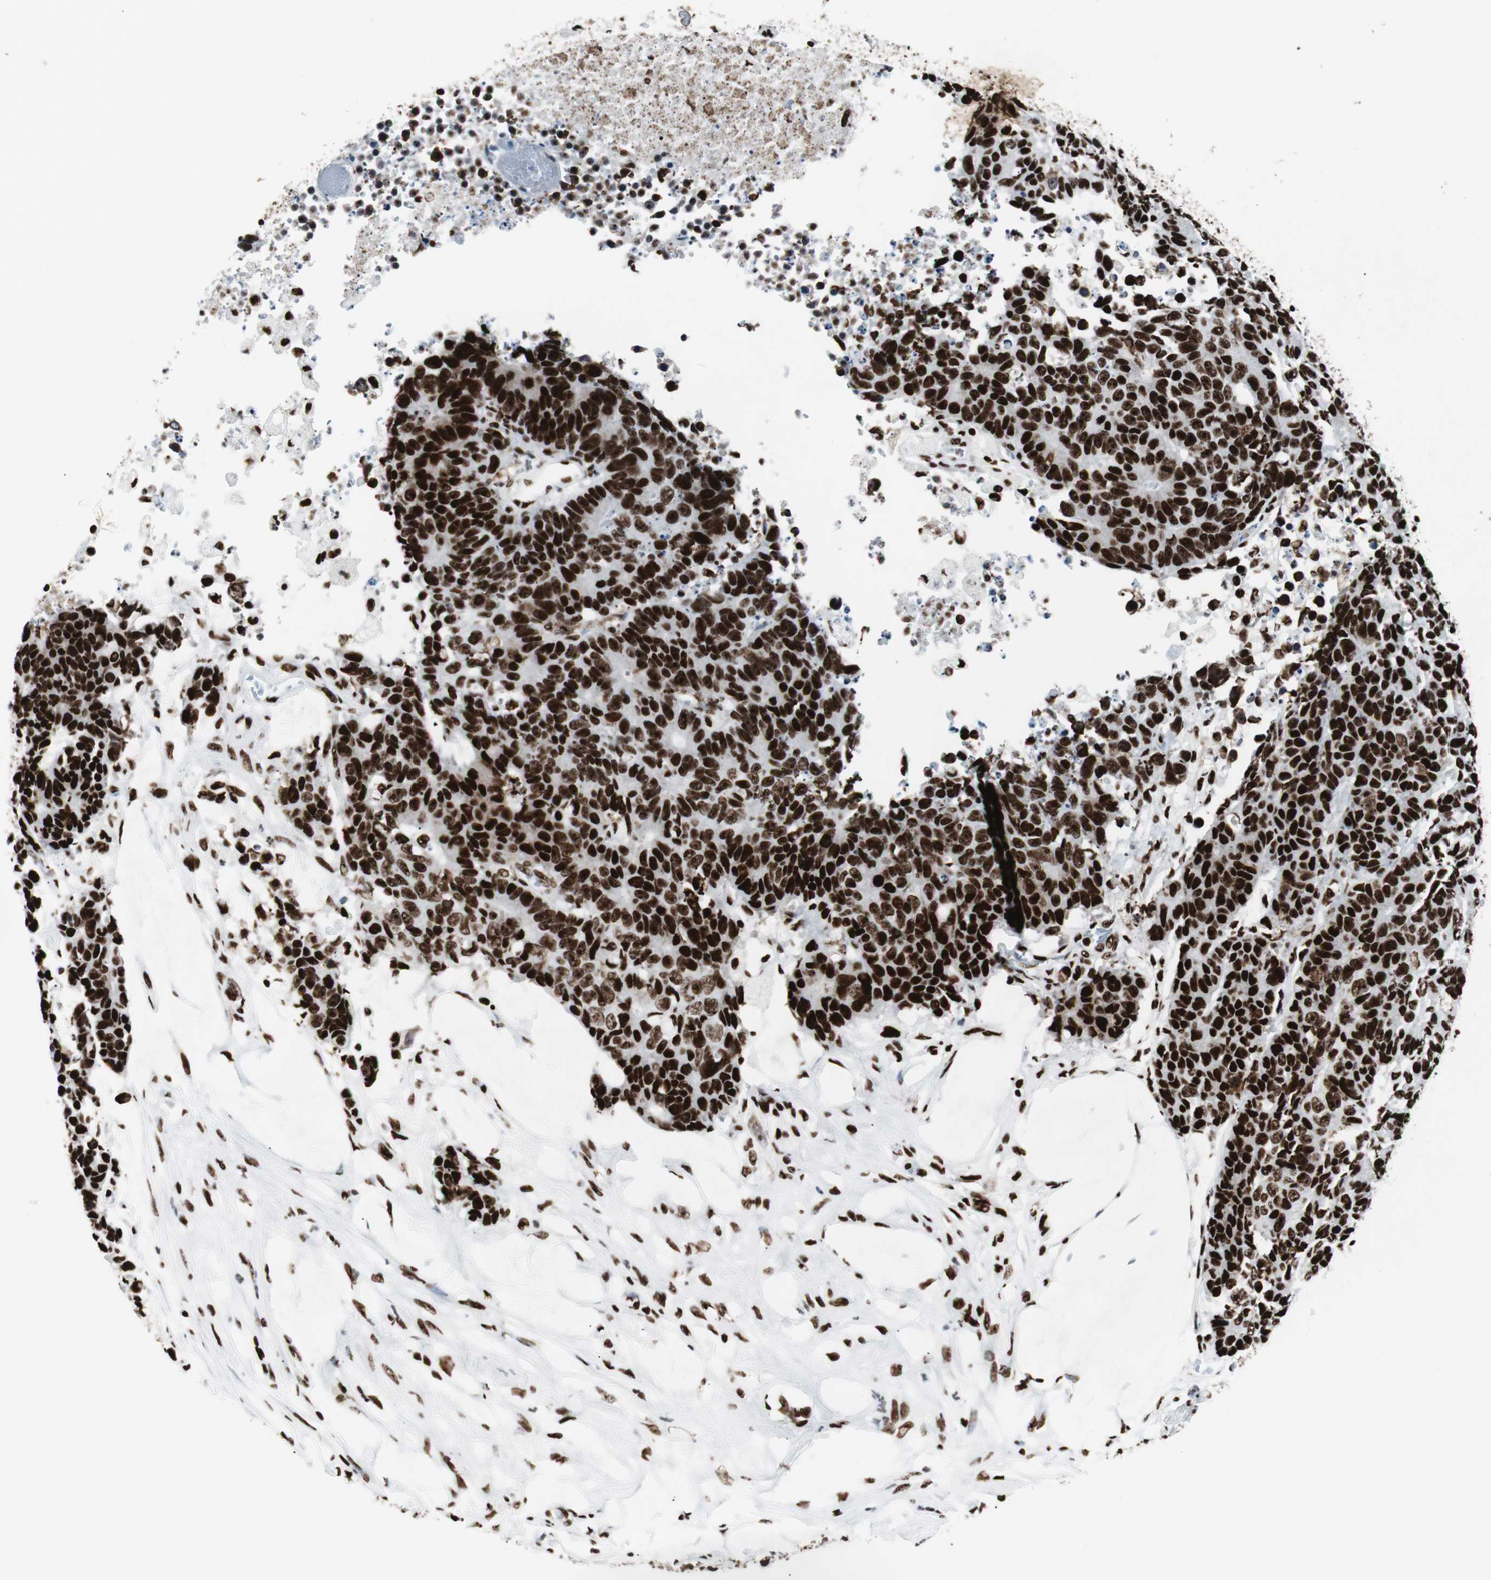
{"staining": {"intensity": "strong", "quantity": ">75%", "location": "nuclear"}, "tissue": "colorectal cancer", "cell_type": "Tumor cells", "image_type": "cancer", "snomed": [{"axis": "morphology", "description": "Adenocarcinoma, NOS"}, {"axis": "topography", "description": "Colon"}], "caption": "Protein staining of colorectal adenocarcinoma tissue demonstrates strong nuclear expression in approximately >75% of tumor cells.", "gene": "NCL", "patient": {"sex": "female", "age": 86}}